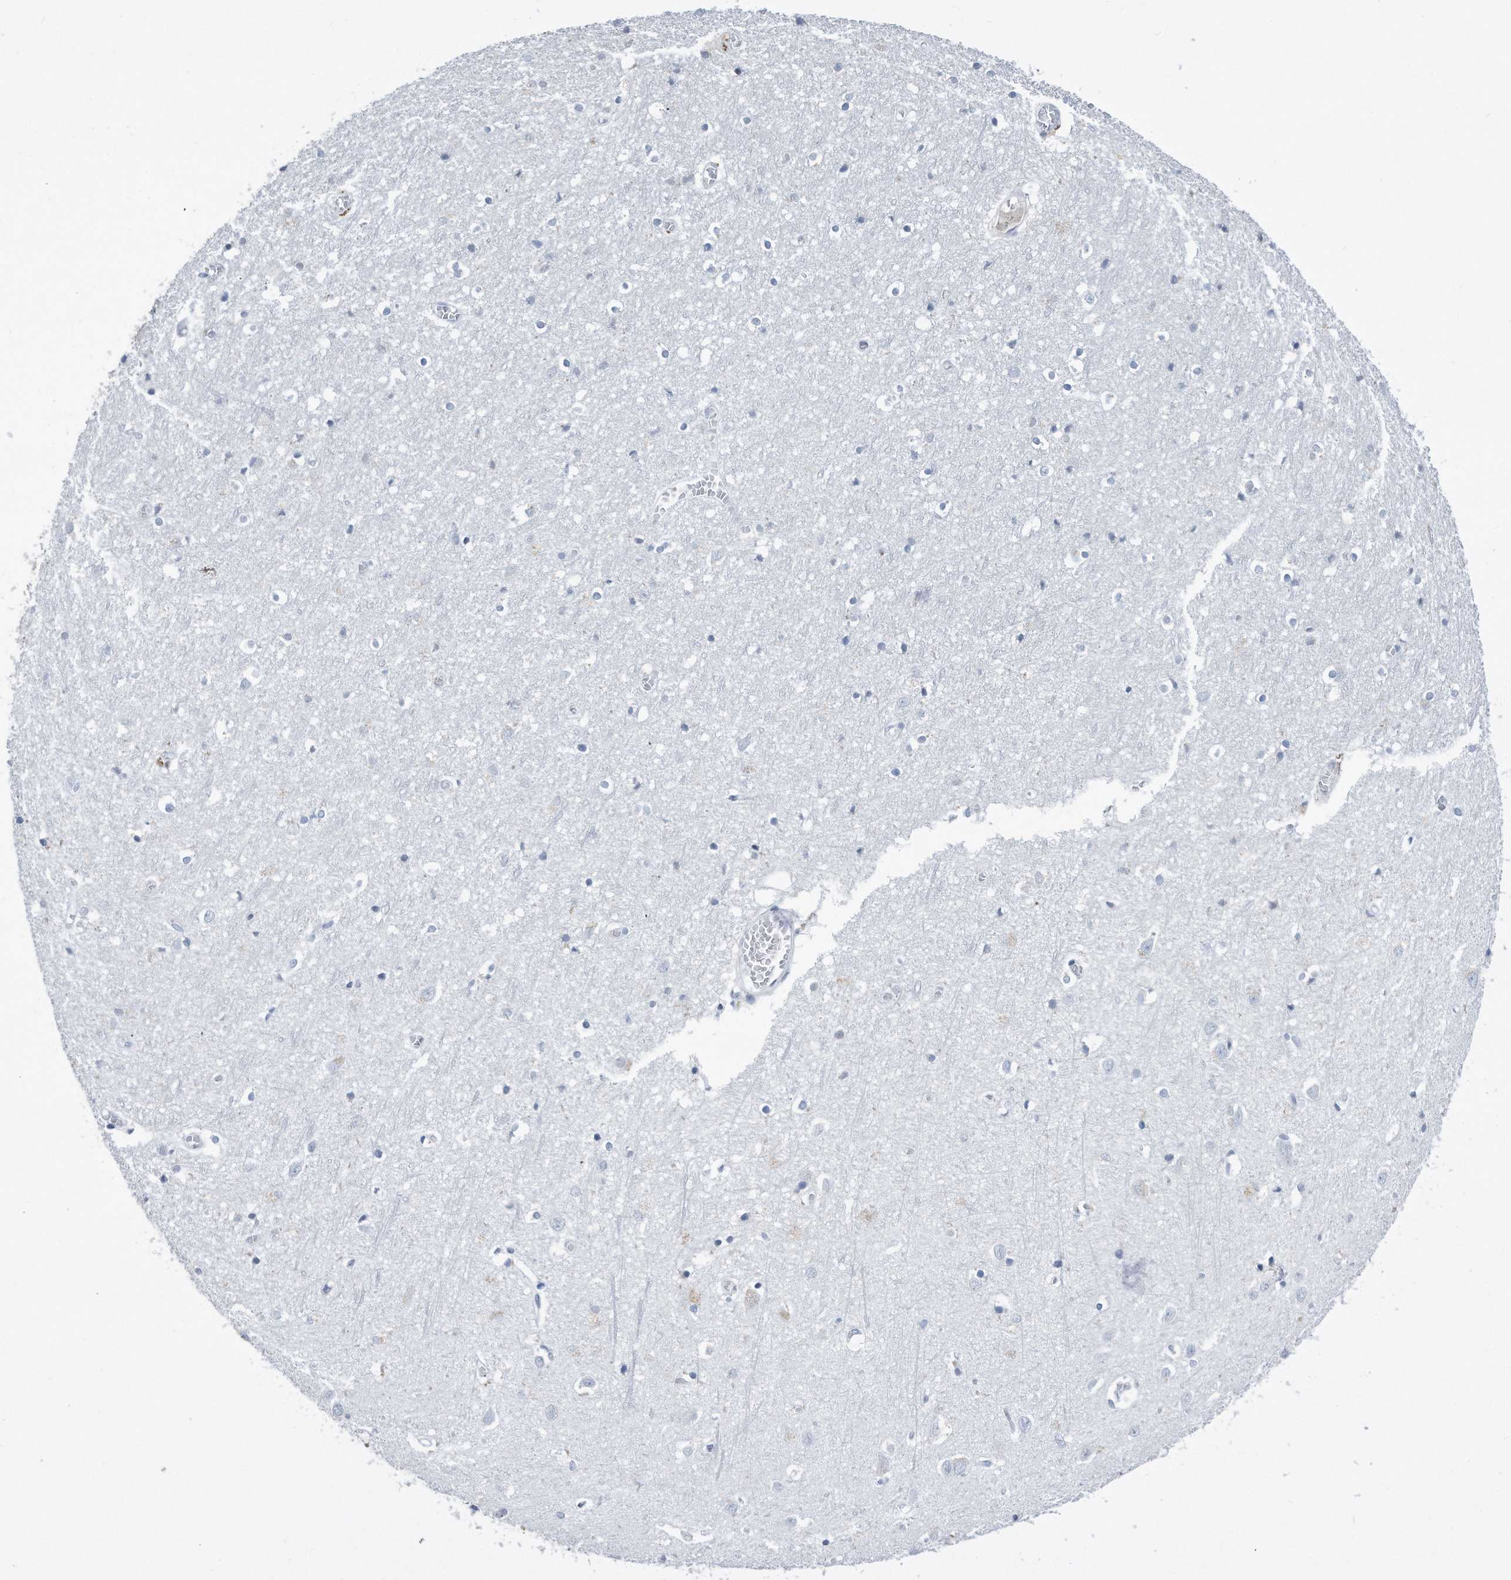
{"staining": {"intensity": "negative", "quantity": "none", "location": "none"}, "tissue": "cerebral cortex", "cell_type": "Endothelial cells", "image_type": "normal", "snomed": [{"axis": "morphology", "description": "Normal tissue, NOS"}, {"axis": "topography", "description": "Cerebral cortex"}], "caption": "The histopathology image demonstrates no staining of endothelial cells in unremarkable cerebral cortex.", "gene": "PCNA", "patient": {"sex": "female", "age": 64}}